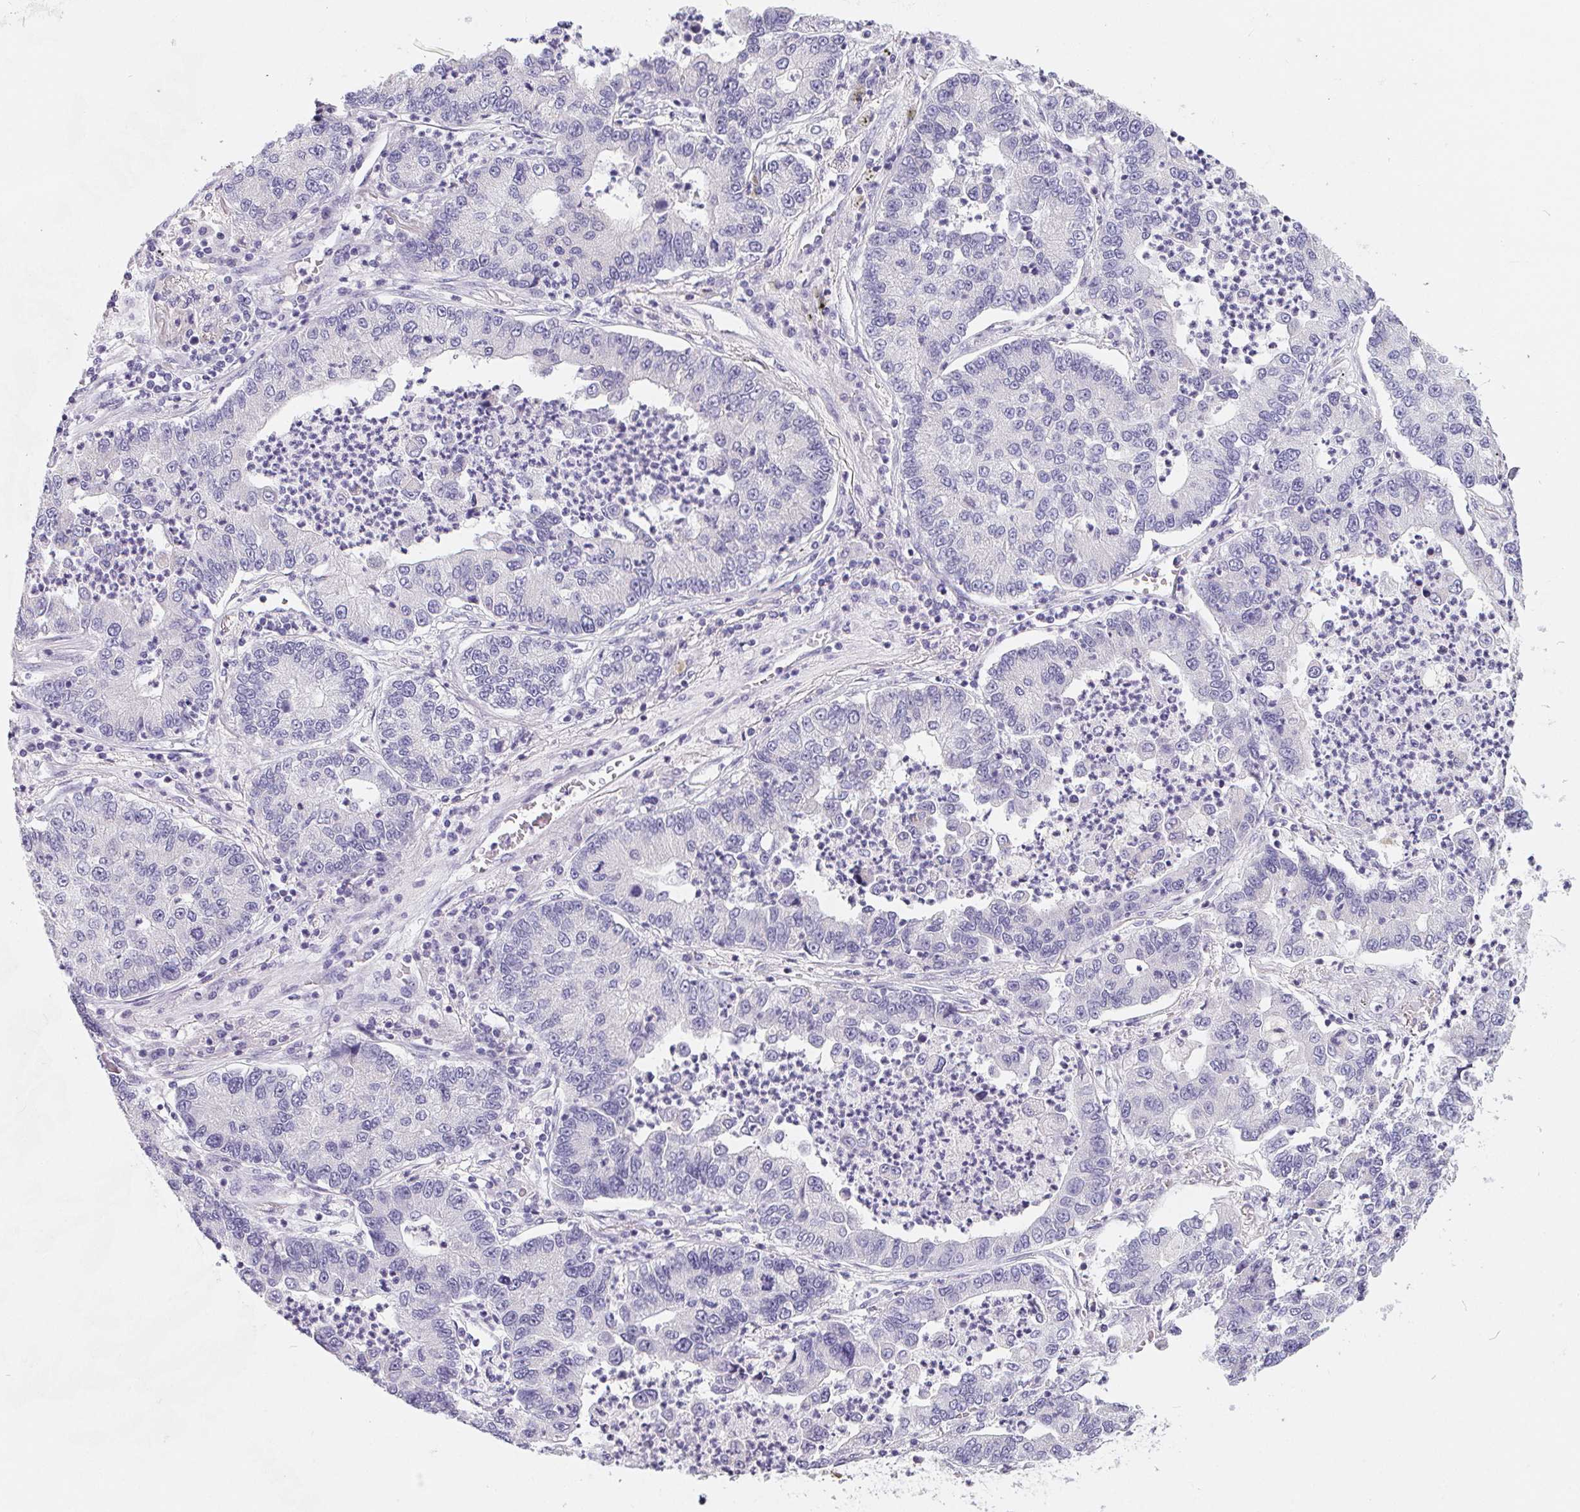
{"staining": {"intensity": "negative", "quantity": "none", "location": "none"}, "tissue": "lung cancer", "cell_type": "Tumor cells", "image_type": "cancer", "snomed": [{"axis": "morphology", "description": "Adenocarcinoma, NOS"}, {"axis": "topography", "description": "Lung"}], "caption": "This is a micrograph of immunohistochemistry staining of lung cancer (adenocarcinoma), which shows no positivity in tumor cells.", "gene": "FDX1", "patient": {"sex": "female", "age": 57}}